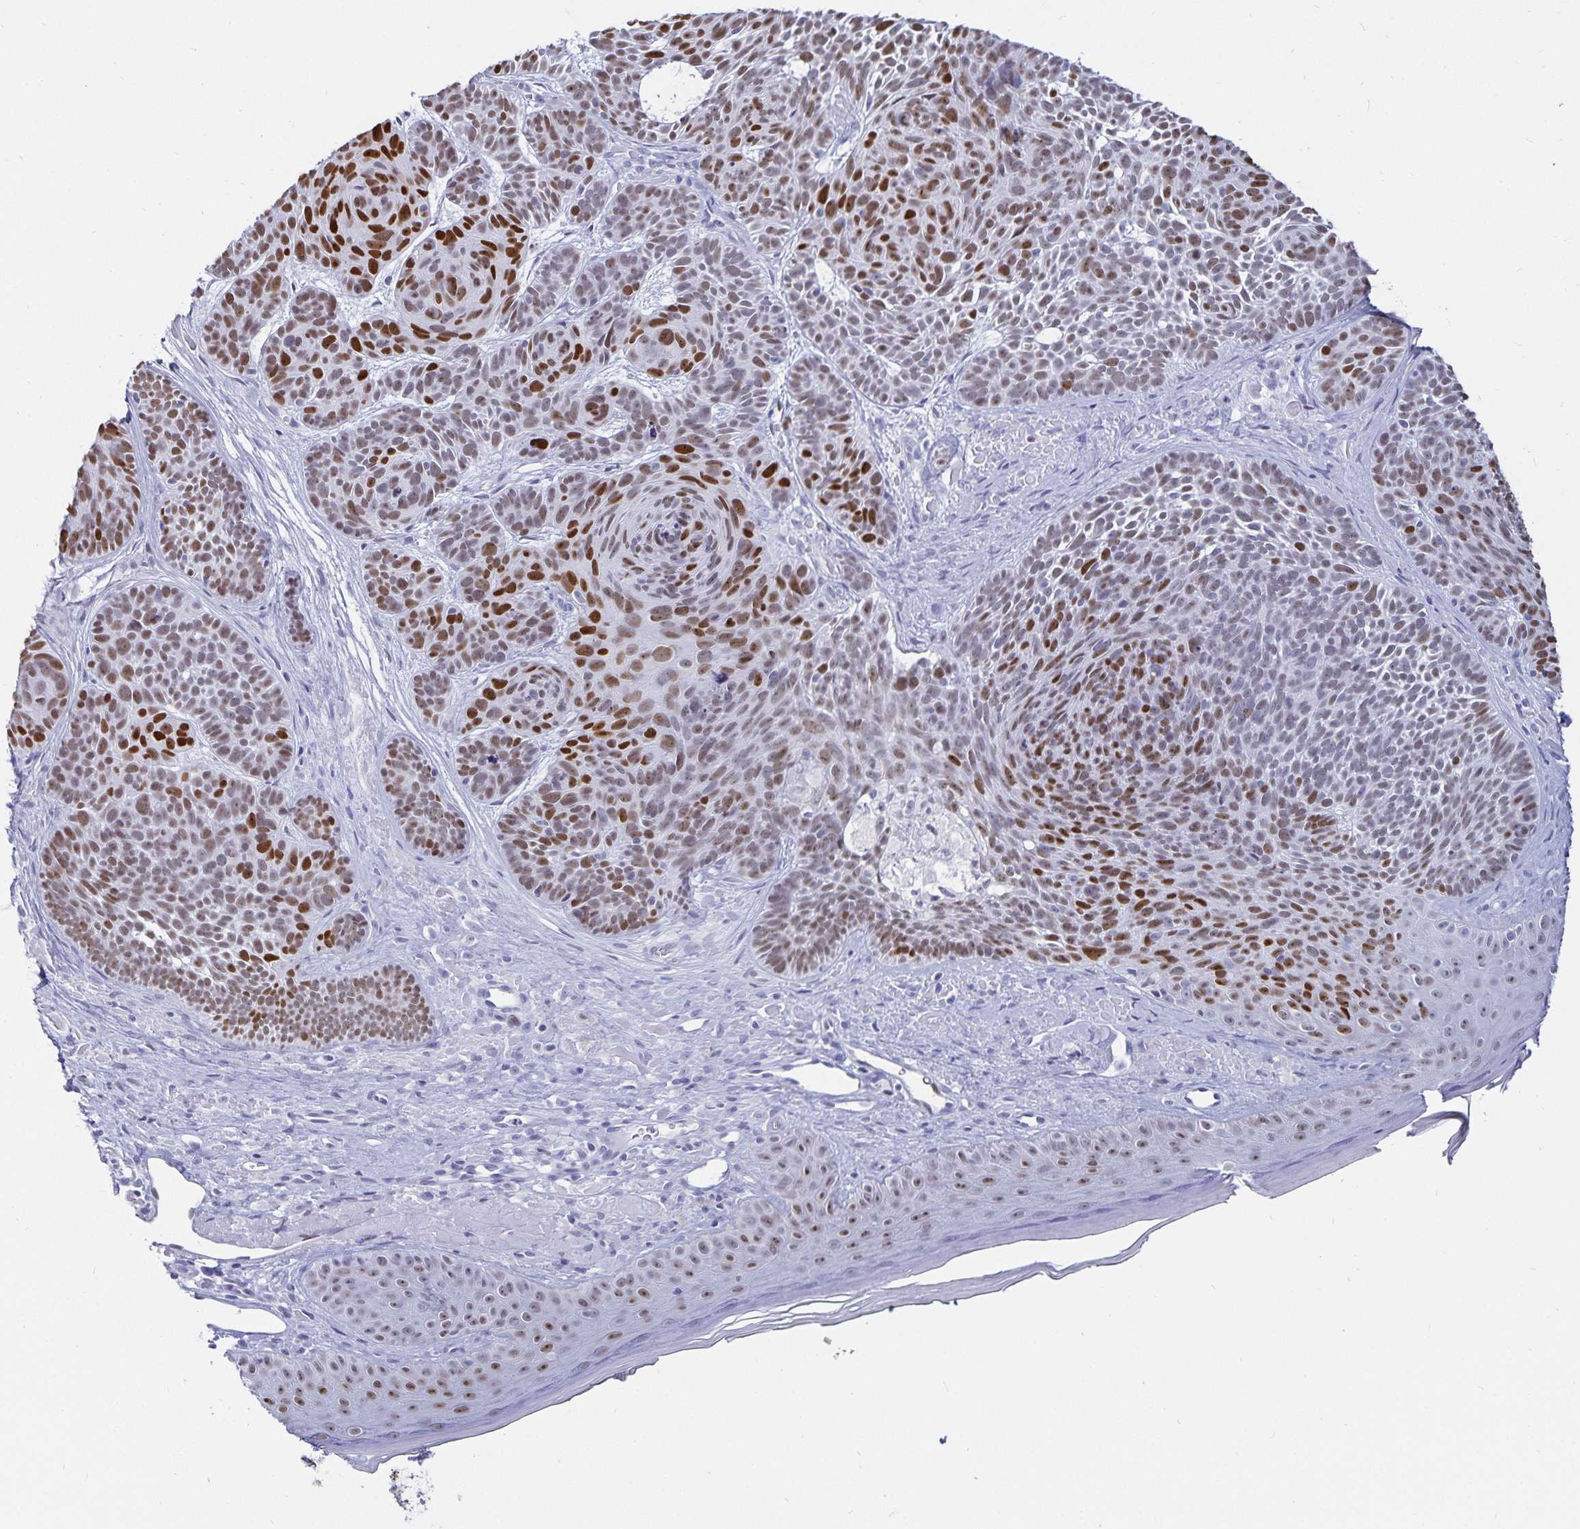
{"staining": {"intensity": "strong", "quantity": "25%-75%", "location": "nuclear"}, "tissue": "skin cancer", "cell_type": "Tumor cells", "image_type": "cancer", "snomed": [{"axis": "morphology", "description": "Basal cell carcinoma"}, {"axis": "topography", "description": "Skin"}], "caption": "Immunohistochemical staining of skin cancer reveals high levels of strong nuclear positivity in about 25%-75% of tumor cells.", "gene": "HMGB3", "patient": {"sex": "male", "age": 81}}